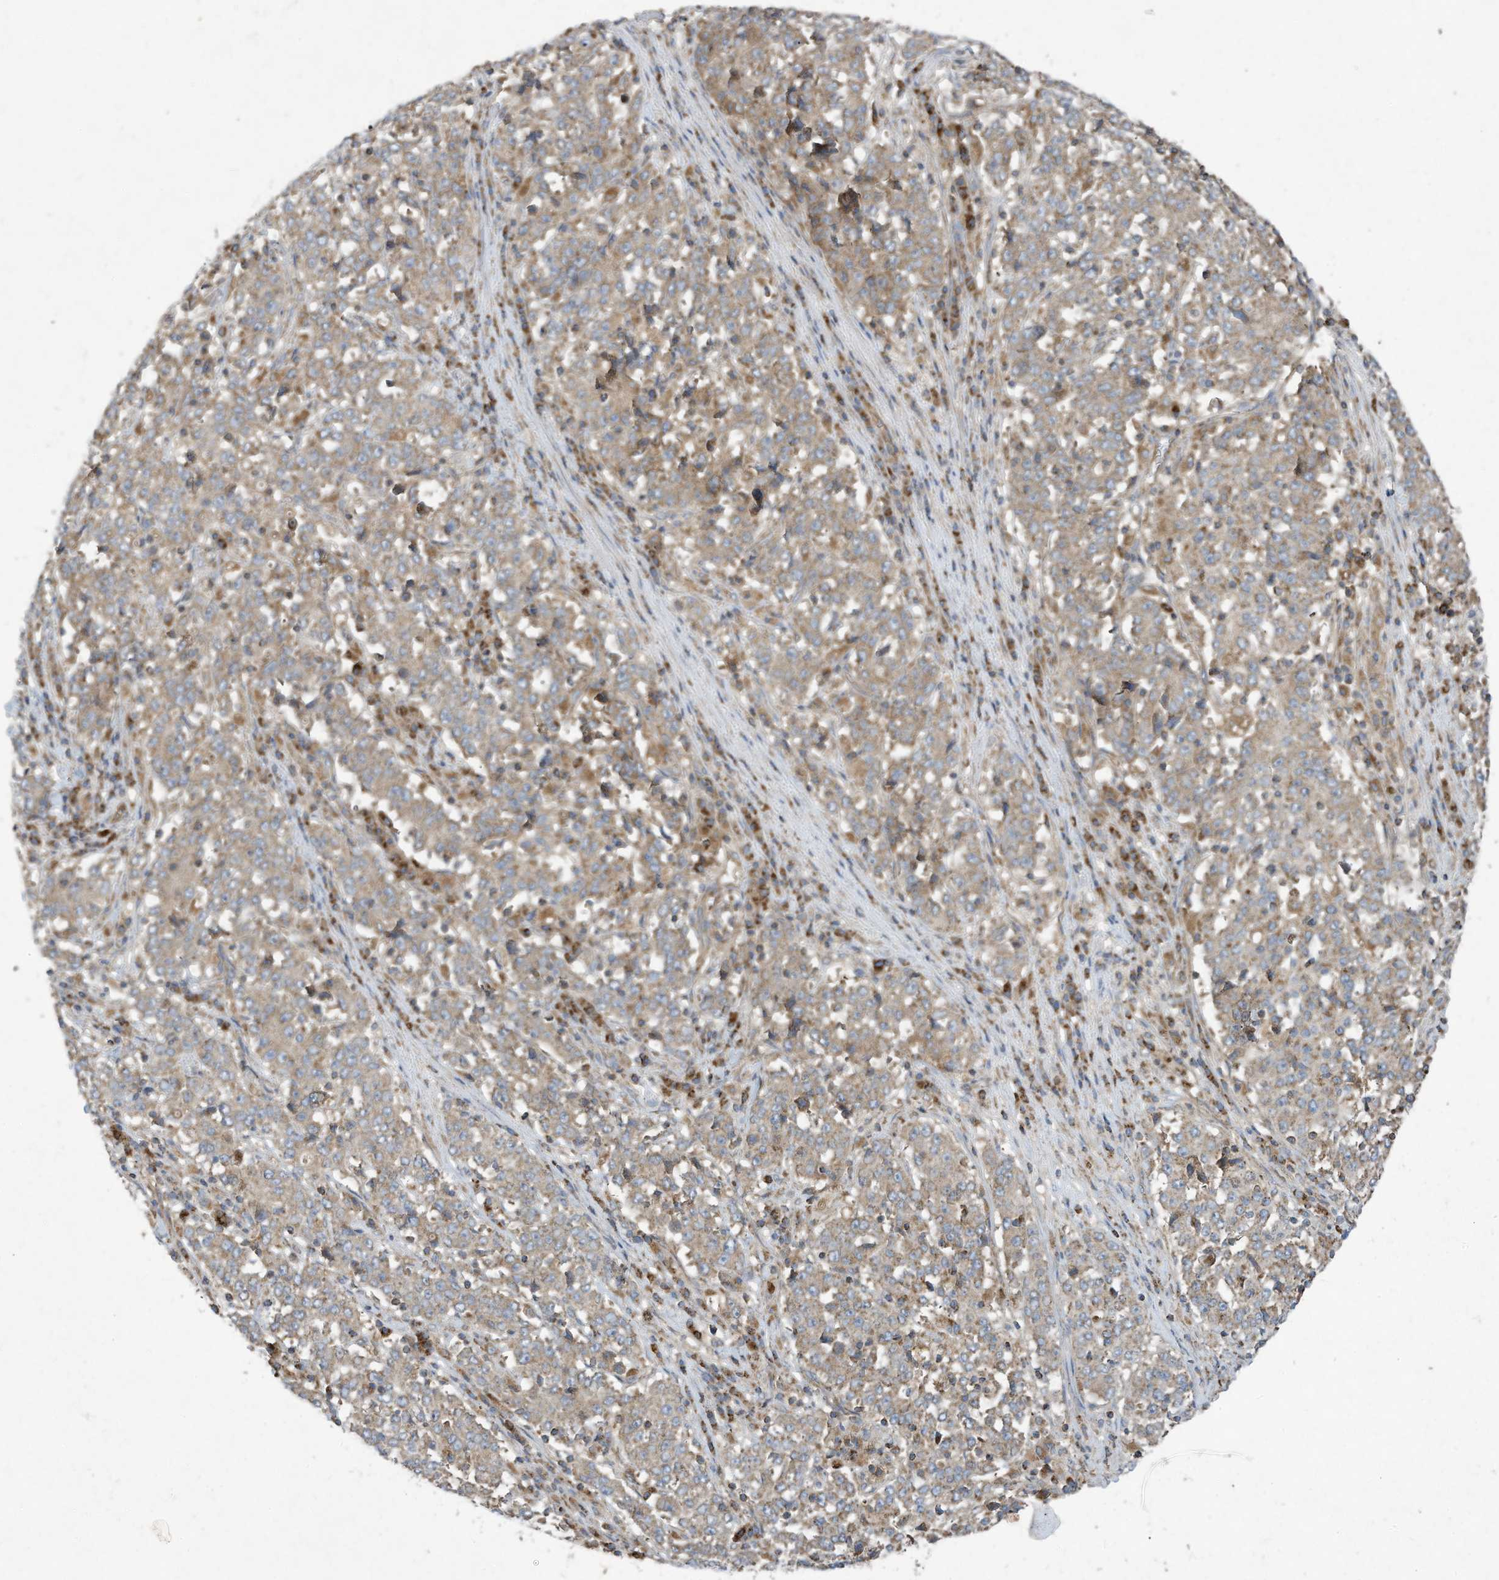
{"staining": {"intensity": "weak", "quantity": ">75%", "location": "cytoplasmic/membranous"}, "tissue": "stomach cancer", "cell_type": "Tumor cells", "image_type": "cancer", "snomed": [{"axis": "morphology", "description": "Adenocarcinoma, NOS"}, {"axis": "topography", "description": "Stomach"}], "caption": "A brown stain highlights weak cytoplasmic/membranous staining of a protein in human stomach cancer tumor cells. Using DAB (3,3'-diaminobenzidine) (brown) and hematoxylin (blue) stains, captured at high magnification using brightfield microscopy.", "gene": "SYNJ2", "patient": {"sex": "male", "age": 59}}